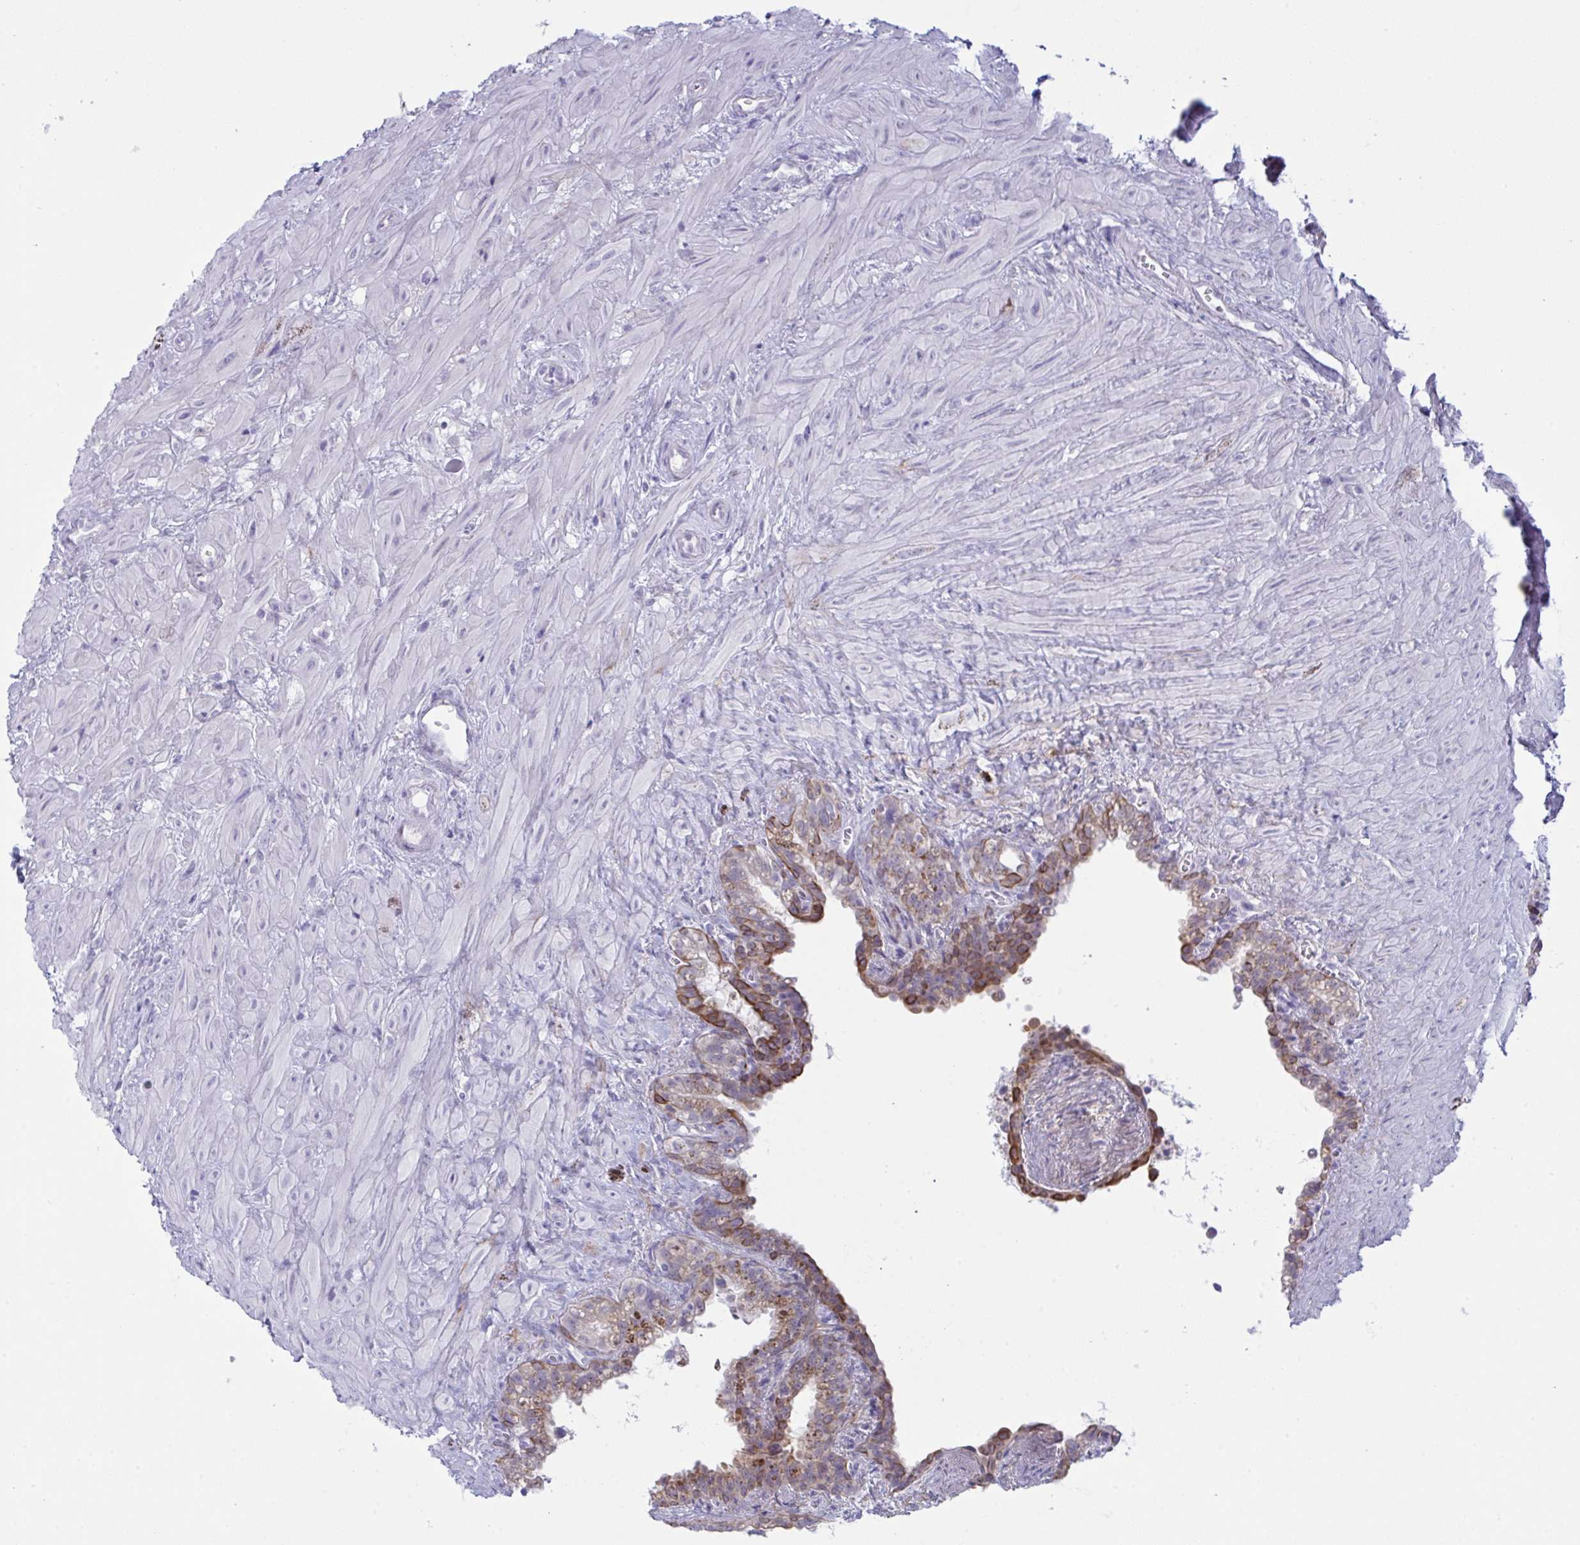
{"staining": {"intensity": "strong", "quantity": "<25%", "location": "cytoplasmic/membranous"}, "tissue": "seminal vesicle", "cell_type": "Glandular cells", "image_type": "normal", "snomed": [{"axis": "morphology", "description": "Normal tissue, NOS"}, {"axis": "topography", "description": "Seminal veicle"}], "caption": "Human seminal vesicle stained with a brown dye displays strong cytoplasmic/membranous positive positivity in approximately <25% of glandular cells.", "gene": "TENT5D", "patient": {"sex": "male", "age": 76}}